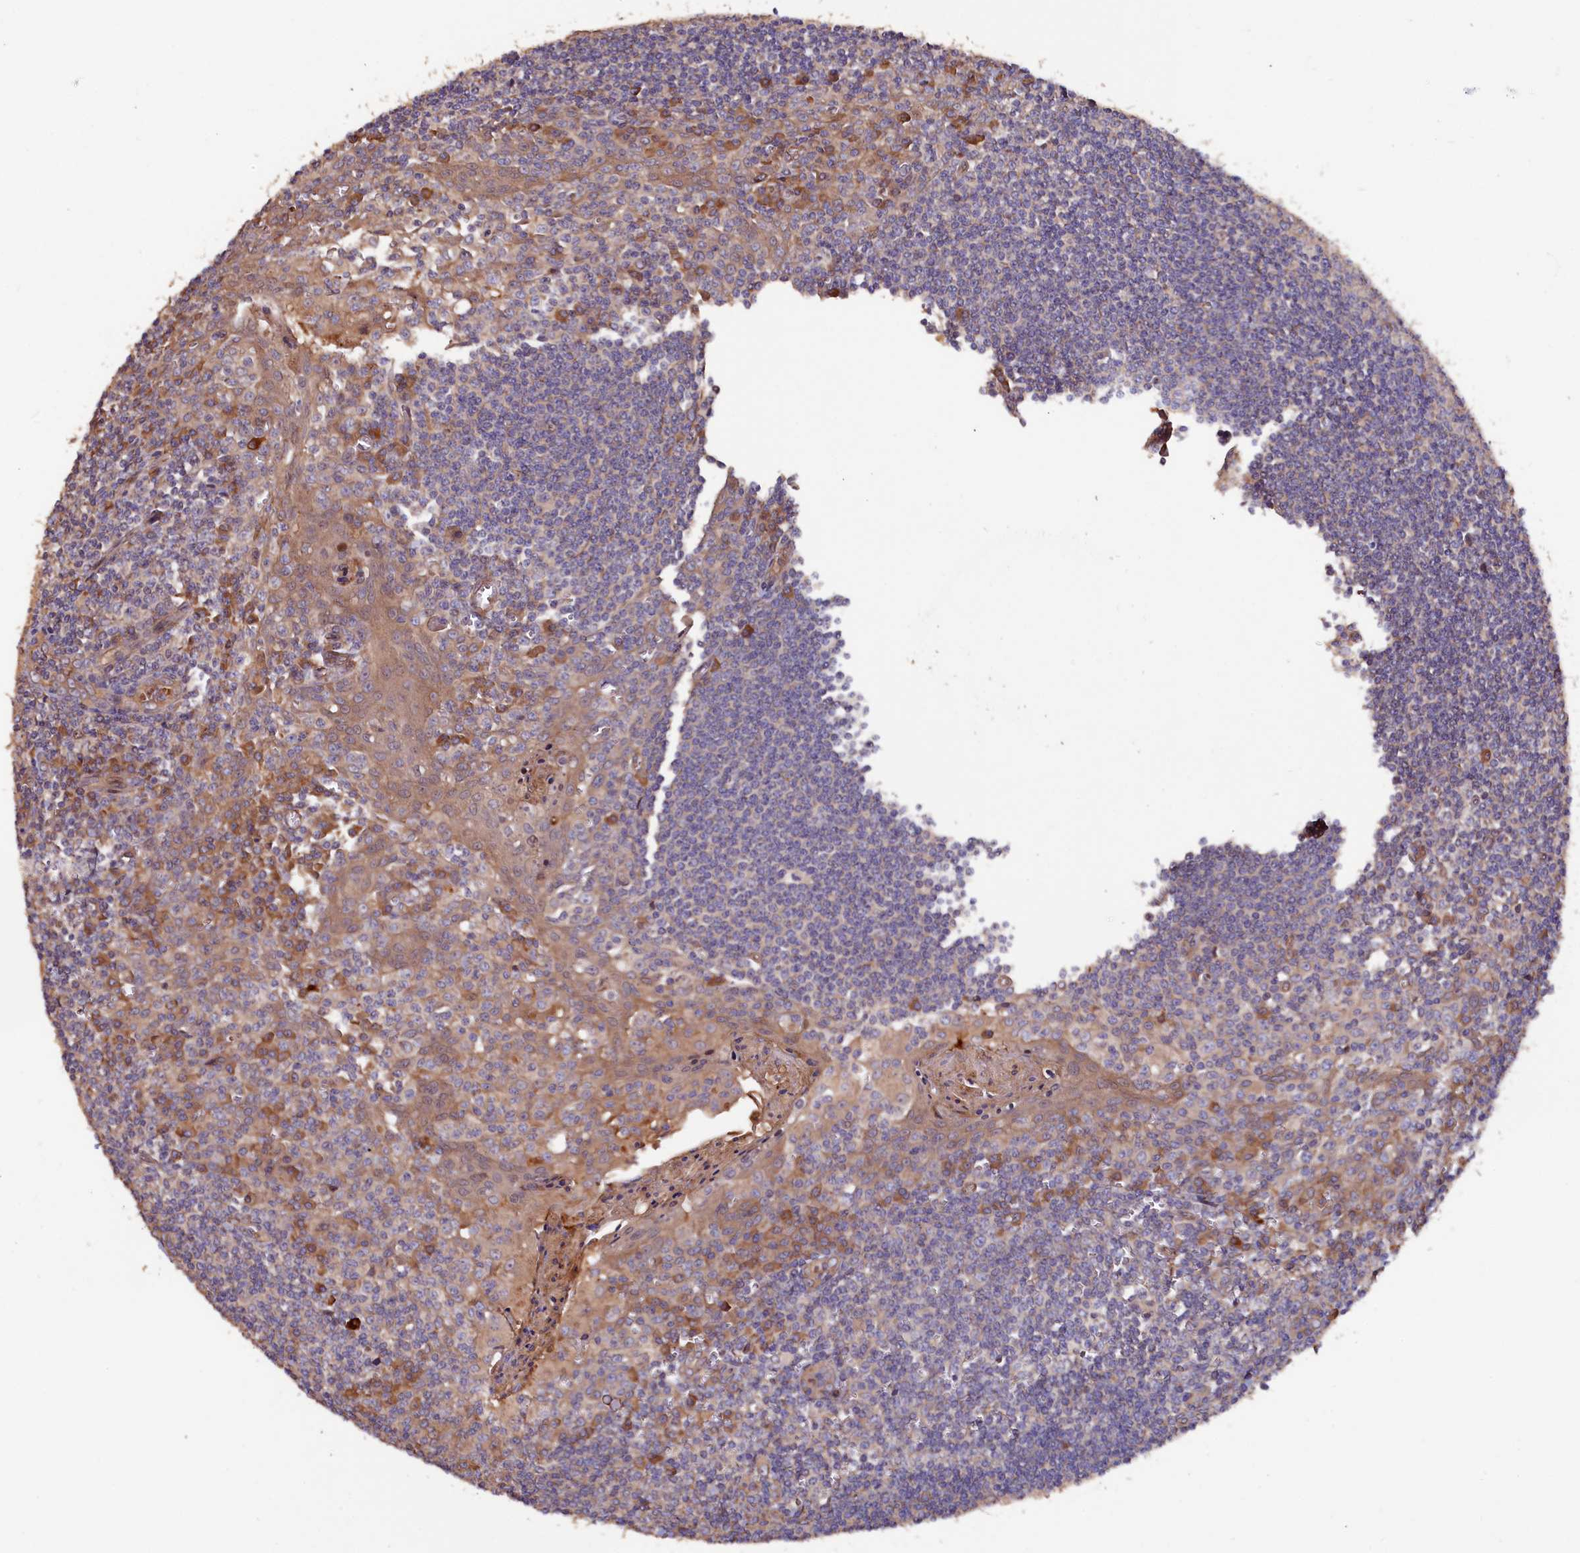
{"staining": {"intensity": "moderate", "quantity": "<25%", "location": "cytoplasmic/membranous"}, "tissue": "tonsil", "cell_type": "Germinal center cells", "image_type": "normal", "snomed": [{"axis": "morphology", "description": "Normal tissue, NOS"}, {"axis": "topography", "description": "Tonsil"}], "caption": "Moderate cytoplasmic/membranous staining for a protein is present in approximately <25% of germinal center cells of unremarkable tonsil using immunohistochemistry.", "gene": "GREB1L", "patient": {"sex": "male", "age": 27}}